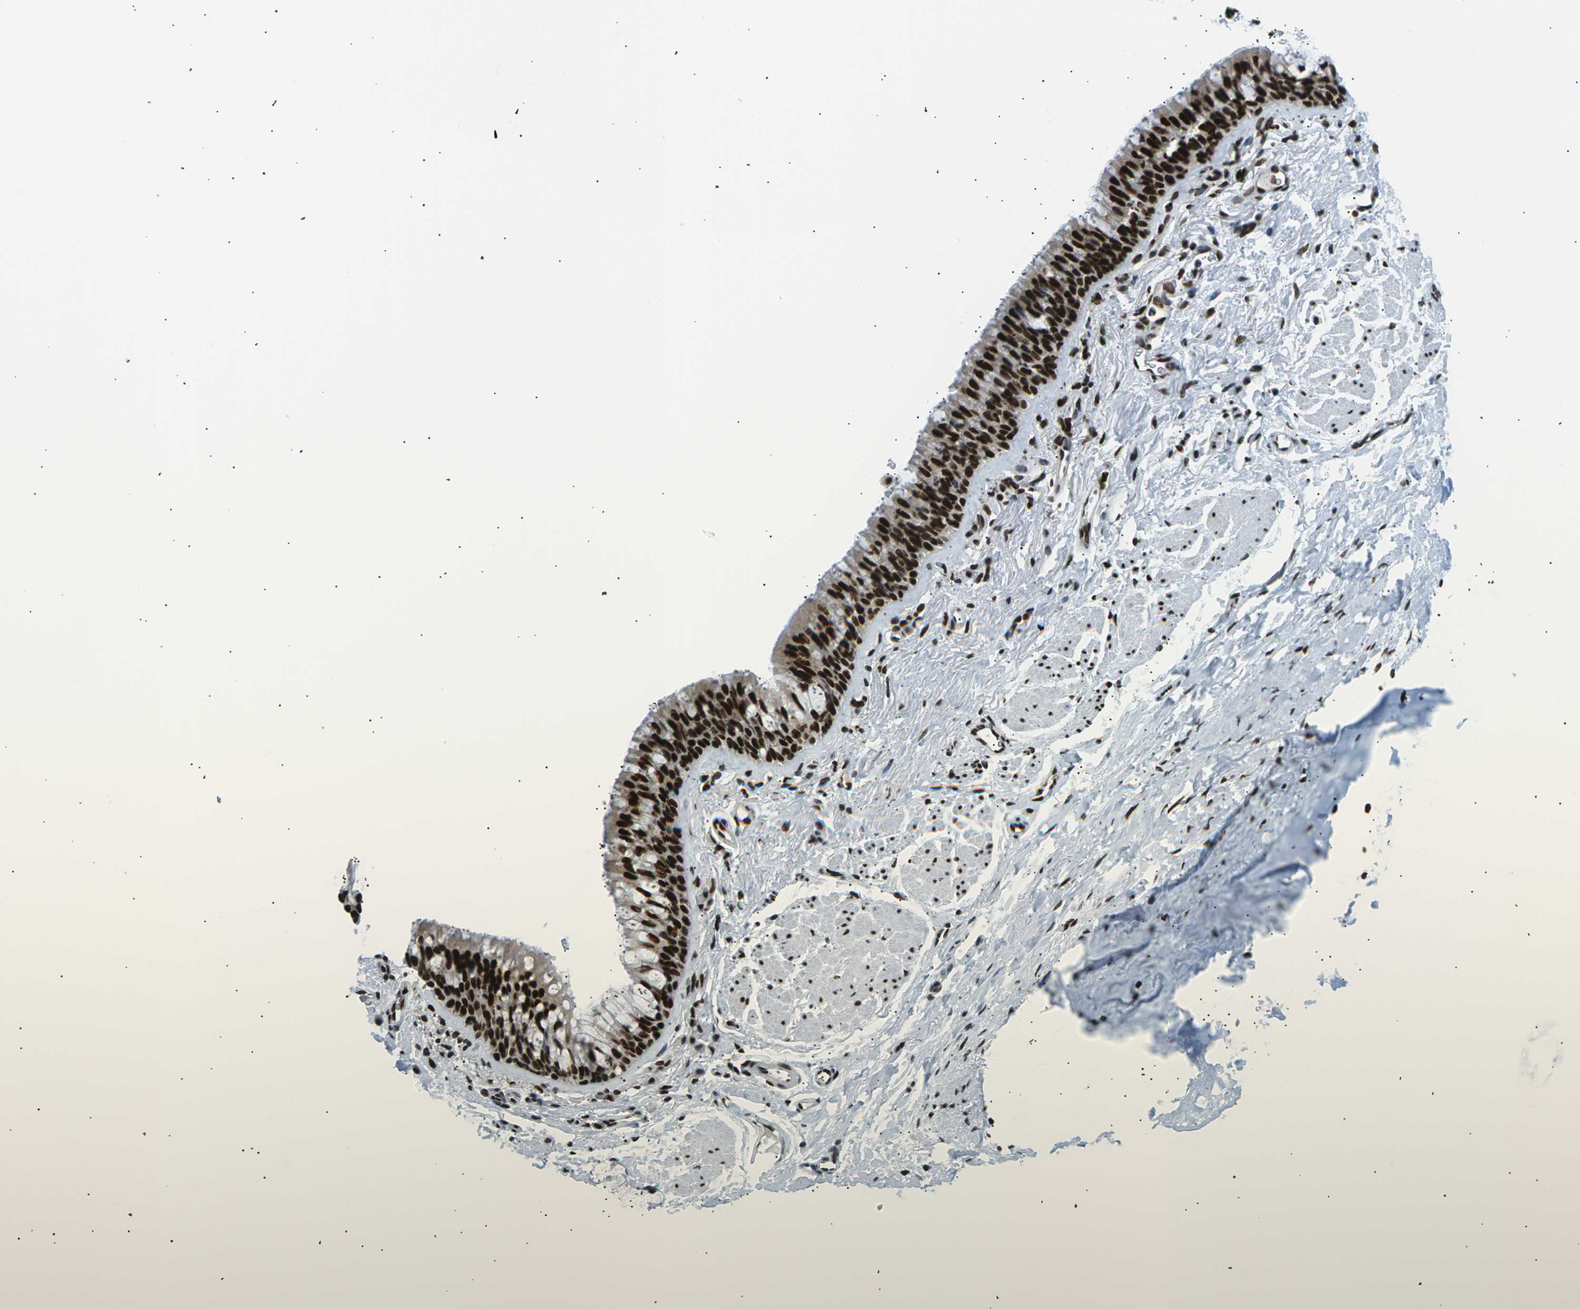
{"staining": {"intensity": "strong", "quantity": ">75%", "location": "nuclear"}, "tissue": "adipose tissue", "cell_type": "Adipocytes", "image_type": "normal", "snomed": [{"axis": "morphology", "description": "Normal tissue, NOS"}, {"axis": "topography", "description": "Cartilage tissue"}, {"axis": "topography", "description": "Bronchus"}], "caption": "Protein staining by immunohistochemistry demonstrates strong nuclear staining in approximately >75% of adipocytes in normal adipose tissue. Immunohistochemistry stains the protein in brown and the nuclei are stained blue.", "gene": "RPA2", "patient": {"sex": "female", "age": 53}}